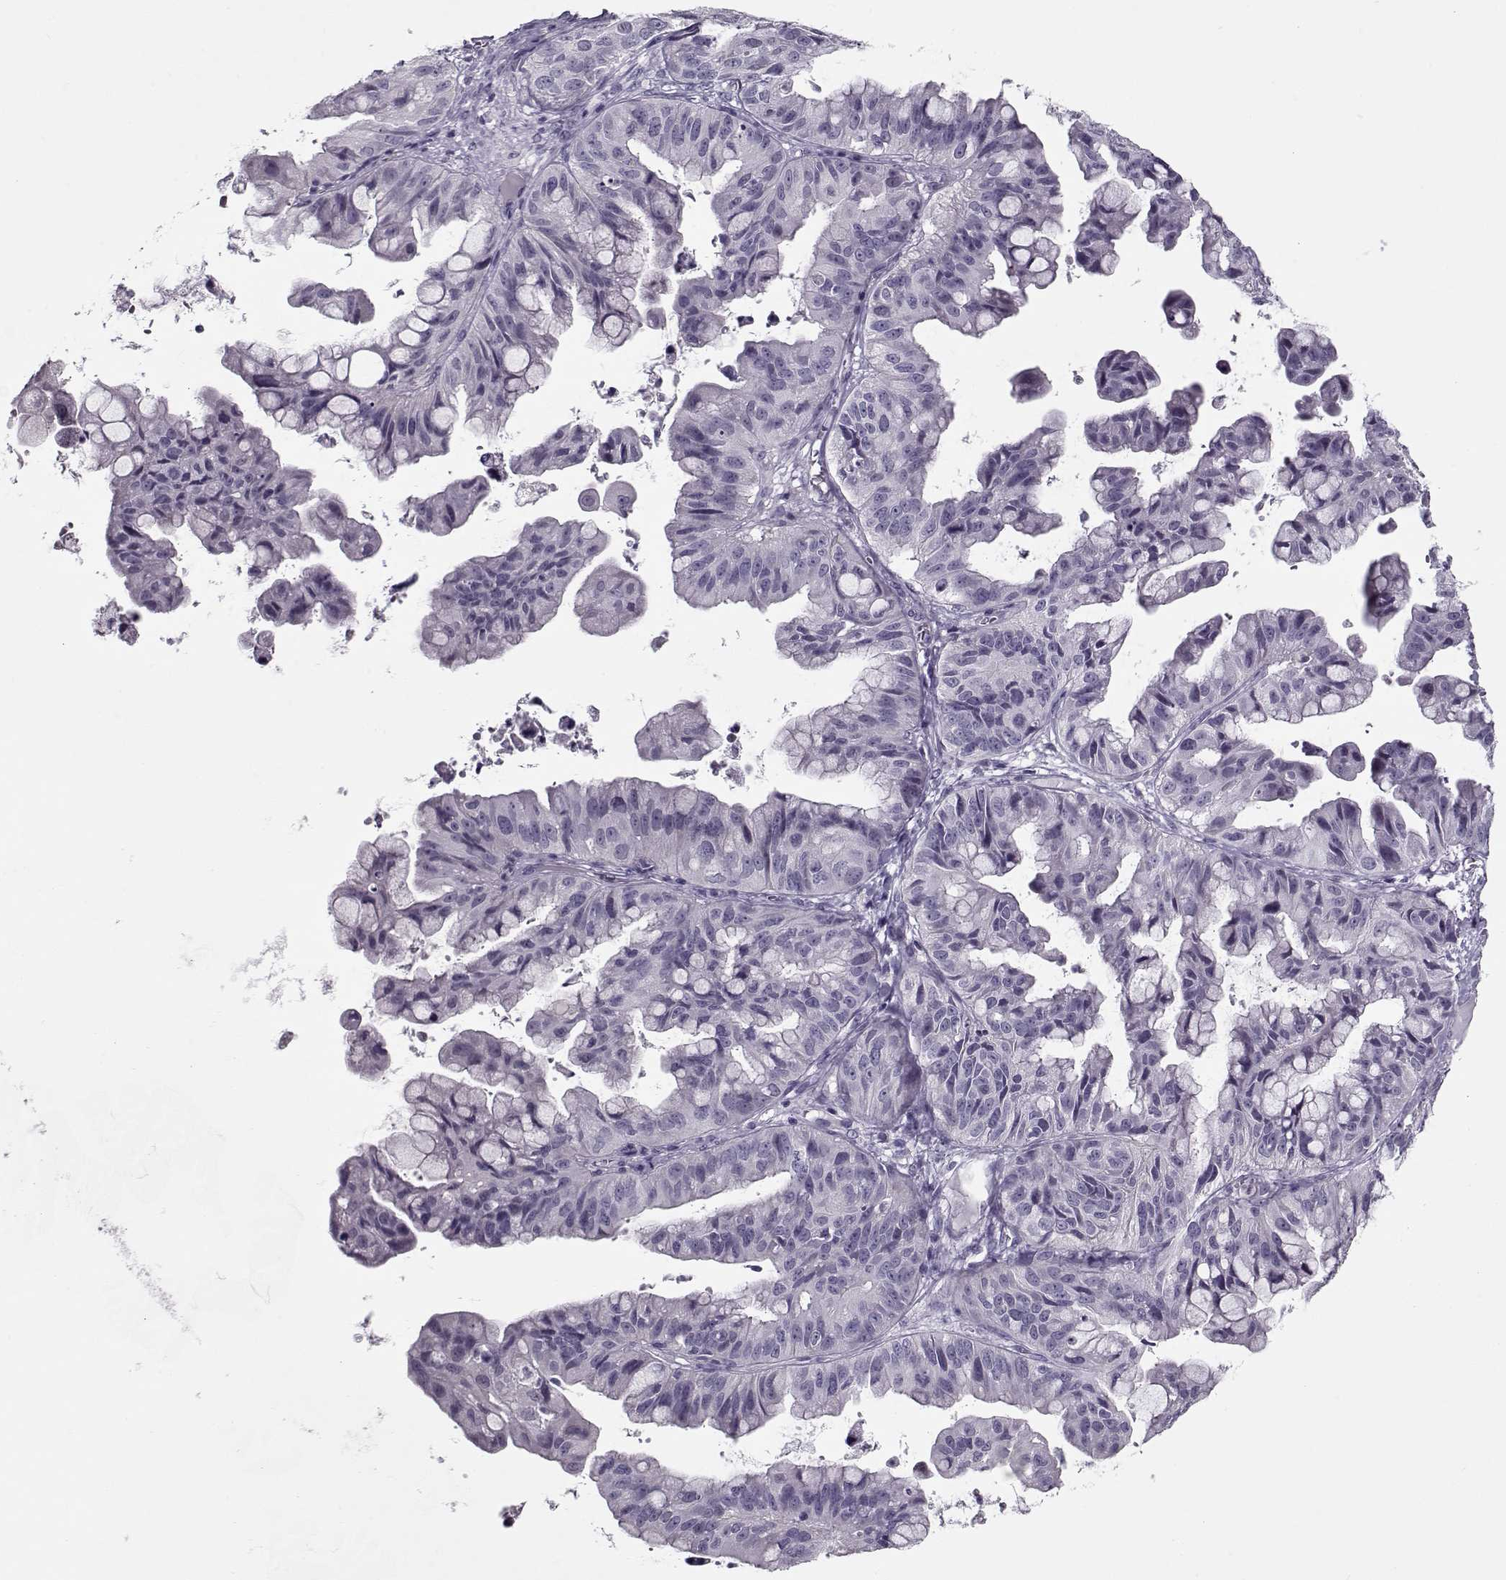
{"staining": {"intensity": "negative", "quantity": "none", "location": "none"}, "tissue": "ovarian cancer", "cell_type": "Tumor cells", "image_type": "cancer", "snomed": [{"axis": "morphology", "description": "Cystadenocarcinoma, mucinous, NOS"}, {"axis": "topography", "description": "Ovary"}], "caption": "Immunohistochemical staining of human mucinous cystadenocarcinoma (ovarian) displays no significant expression in tumor cells.", "gene": "CIBAR1", "patient": {"sex": "female", "age": 76}}